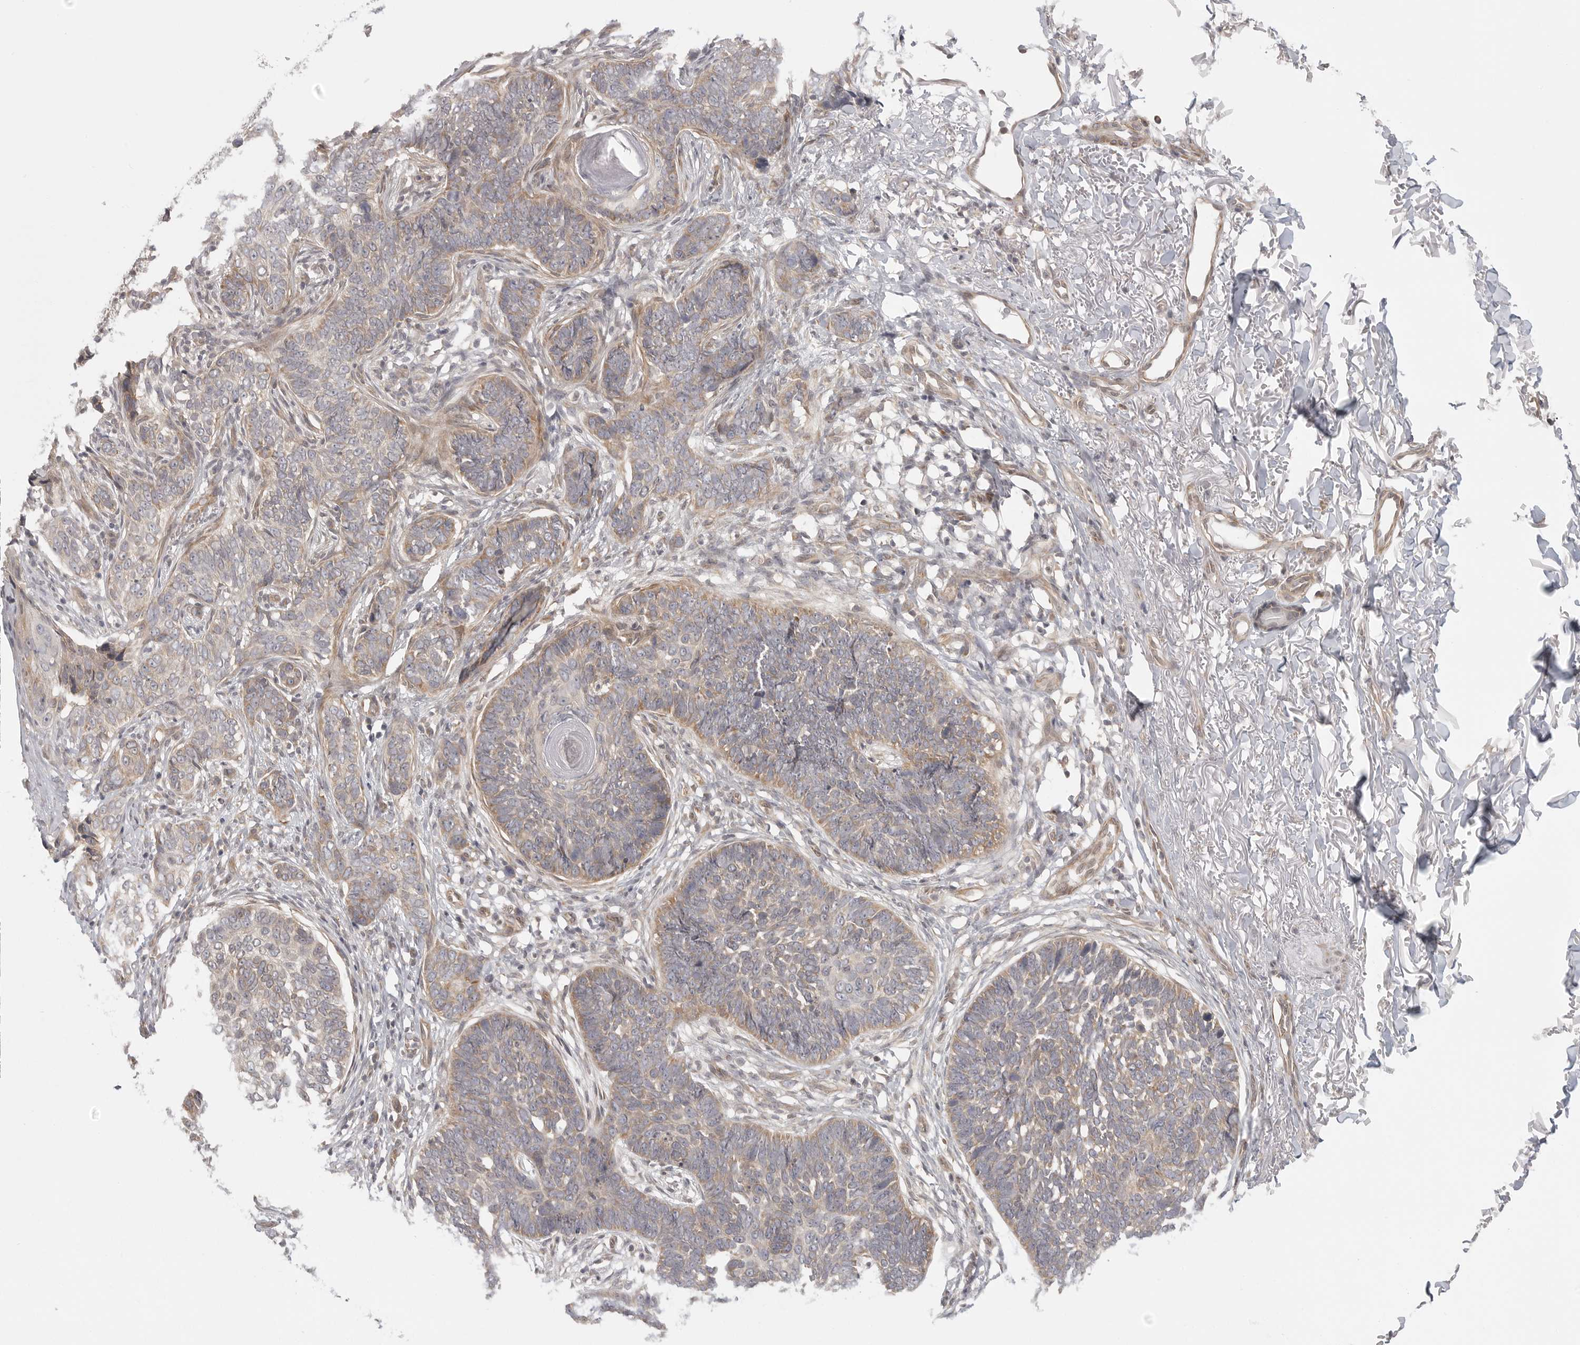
{"staining": {"intensity": "weak", "quantity": ">75%", "location": "cytoplasmic/membranous"}, "tissue": "skin cancer", "cell_type": "Tumor cells", "image_type": "cancer", "snomed": [{"axis": "morphology", "description": "Normal tissue, NOS"}, {"axis": "morphology", "description": "Basal cell carcinoma"}, {"axis": "topography", "description": "Skin"}], "caption": "High-magnification brightfield microscopy of skin cancer stained with DAB (3,3'-diaminobenzidine) (brown) and counterstained with hematoxylin (blue). tumor cells exhibit weak cytoplasmic/membranous expression is identified in about>75% of cells. Immunohistochemistry (ihc) stains the protein of interest in brown and the nuclei are stained blue.", "gene": "CERS2", "patient": {"sex": "male", "age": 77}}